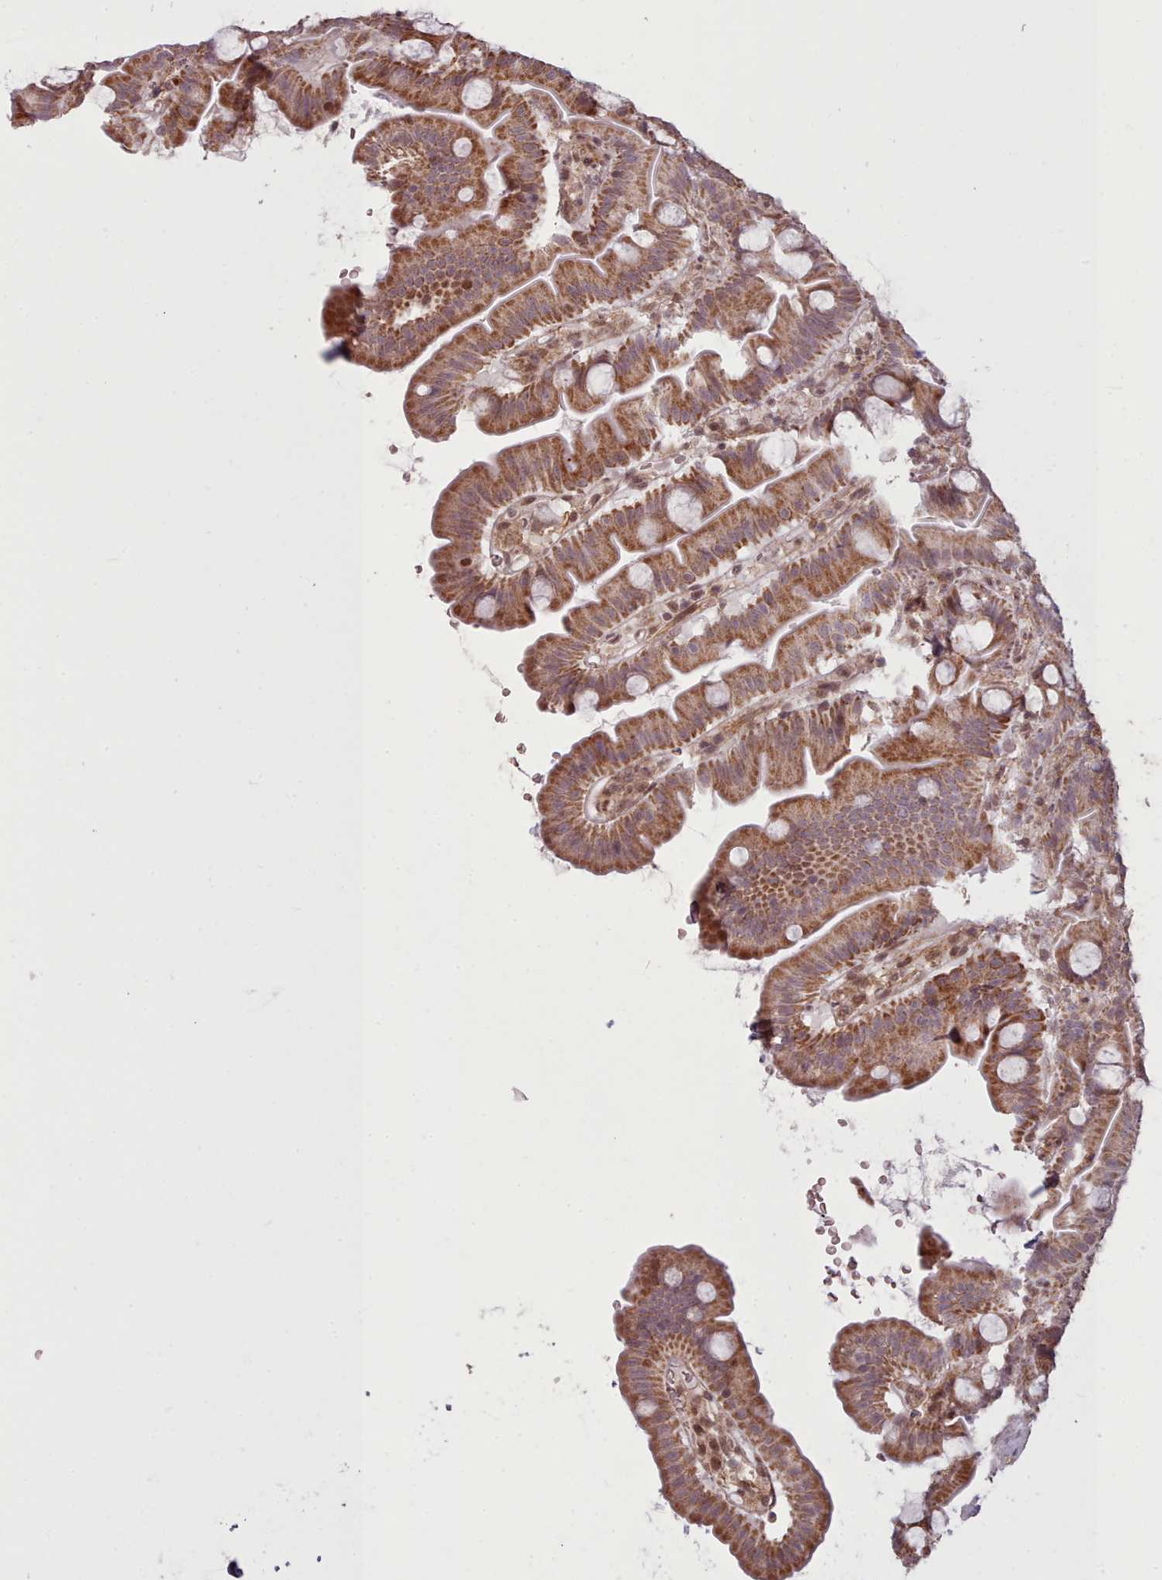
{"staining": {"intensity": "moderate", "quantity": ">75%", "location": "cytoplasmic/membranous"}, "tissue": "small intestine", "cell_type": "Glandular cells", "image_type": "normal", "snomed": [{"axis": "morphology", "description": "Normal tissue, NOS"}, {"axis": "topography", "description": "Small intestine"}], "caption": "Immunohistochemical staining of benign small intestine shows medium levels of moderate cytoplasmic/membranous staining in about >75% of glandular cells. The staining was performed using DAB, with brown indicating positive protein expression. Nuclei are stained blue with hematoxylin.", "gene": "ZMYM4", "patient": {"sex": "female", "age": 68}}